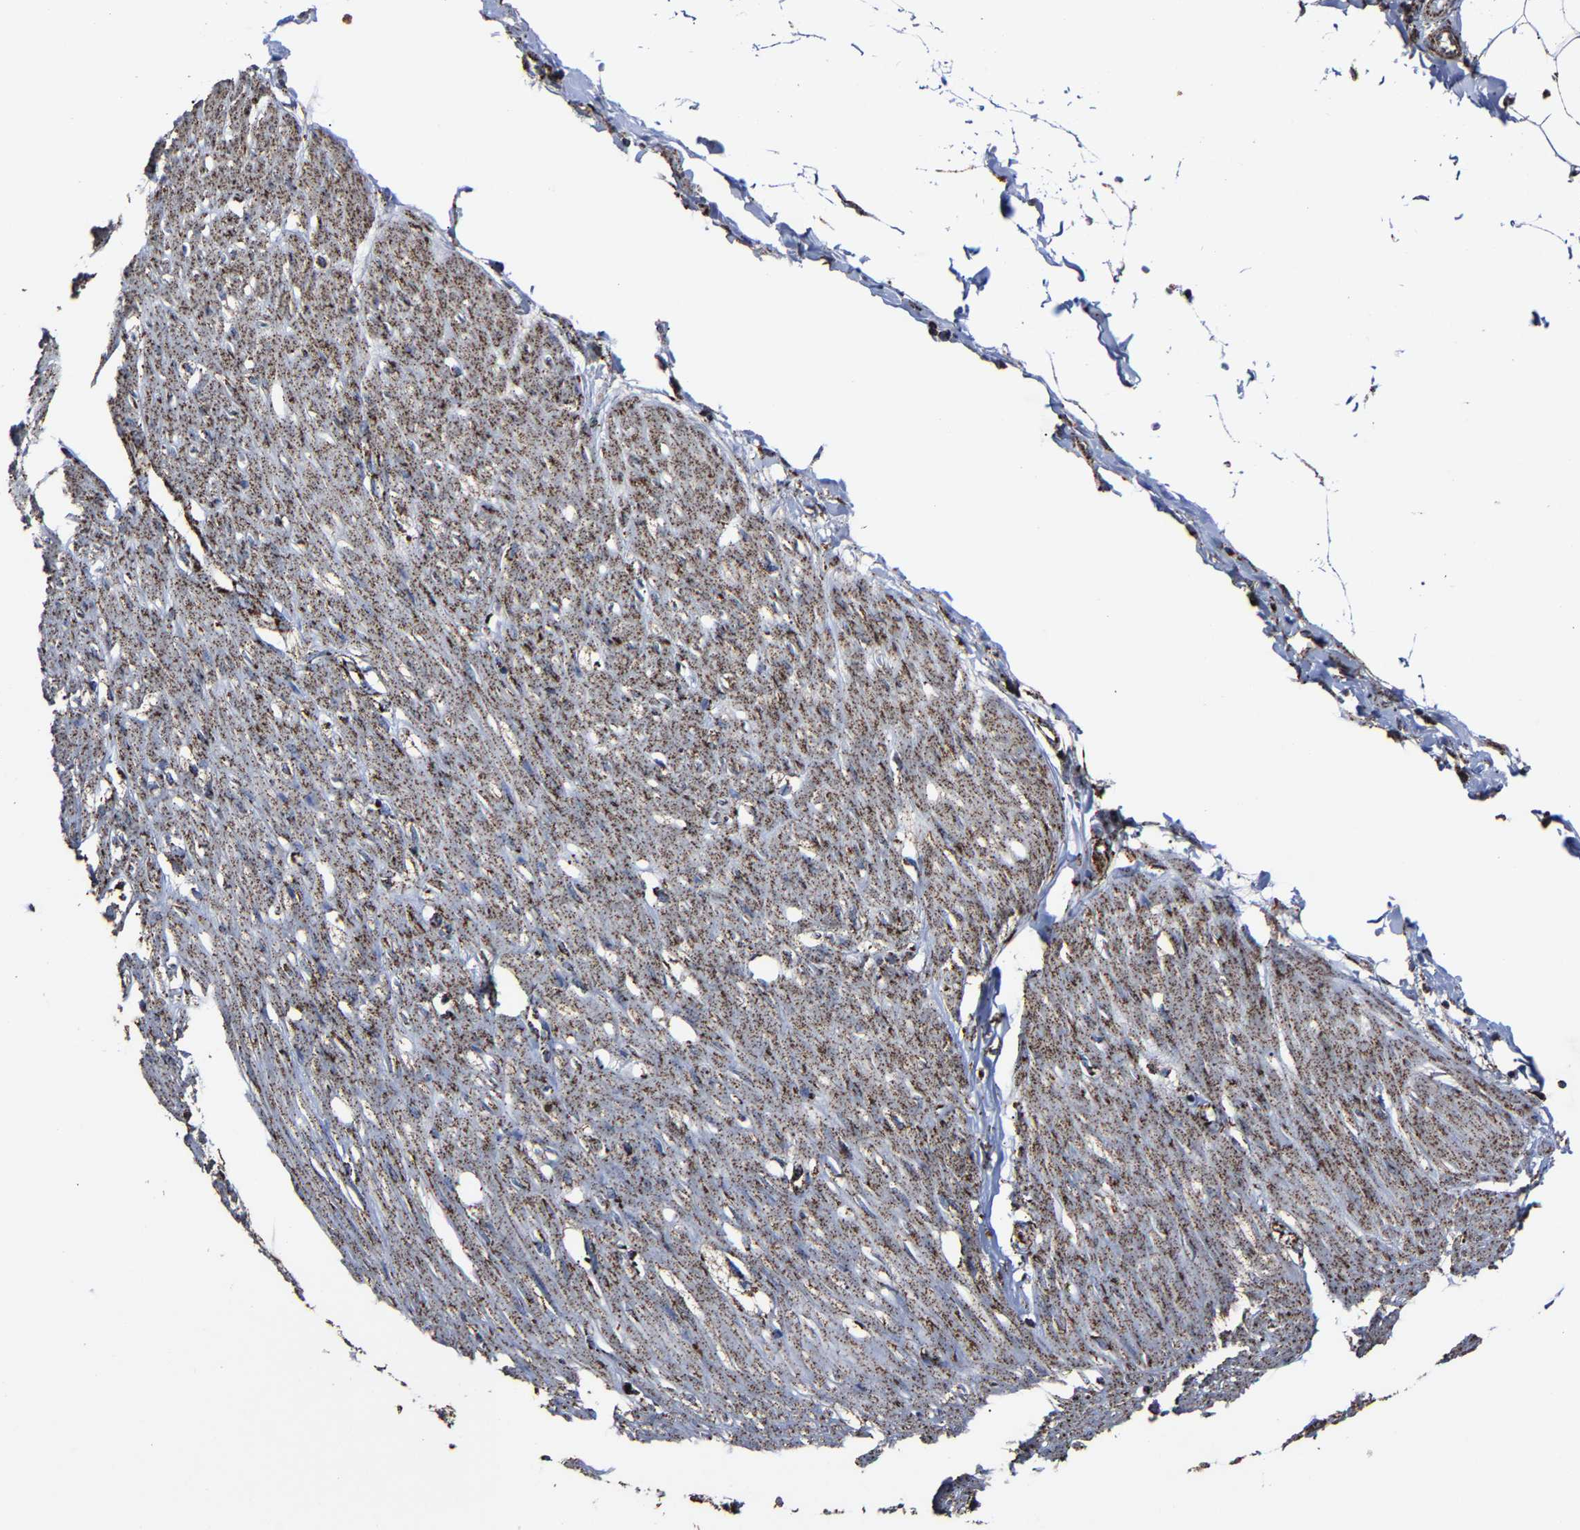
{"staining": {"intensity": "moderate", "quantity": "25%-75%", "location": "cytoplasmic/membranous"}, "tissue": "adipose tissue", "cell_type": "Adipocytes", "image_type": "normal", "snomed": [{"axis": "morphology", "description": "Normal tissue, NOS"}, {"axis": "morphology", "description": "Adenocarcinoma, NOS"}, {"axis": "topography", "description": "Colon"}, {"axis": "topography", "description": "Peripheral nerve tissue"}], "caption": "Immunohistochemistry (IHC) photomicrograph of benign adipose tissue: human adipose tissue stained using immunohistochemistry displays medium levels of moderate protein expression localized specifically in the cytoplasmic/membranous of adipocytes, appearing as a cytoplasmic/membranous brown color.", "gene": "NDUFV3", "patient": {"sex": "male", "age": 14}}